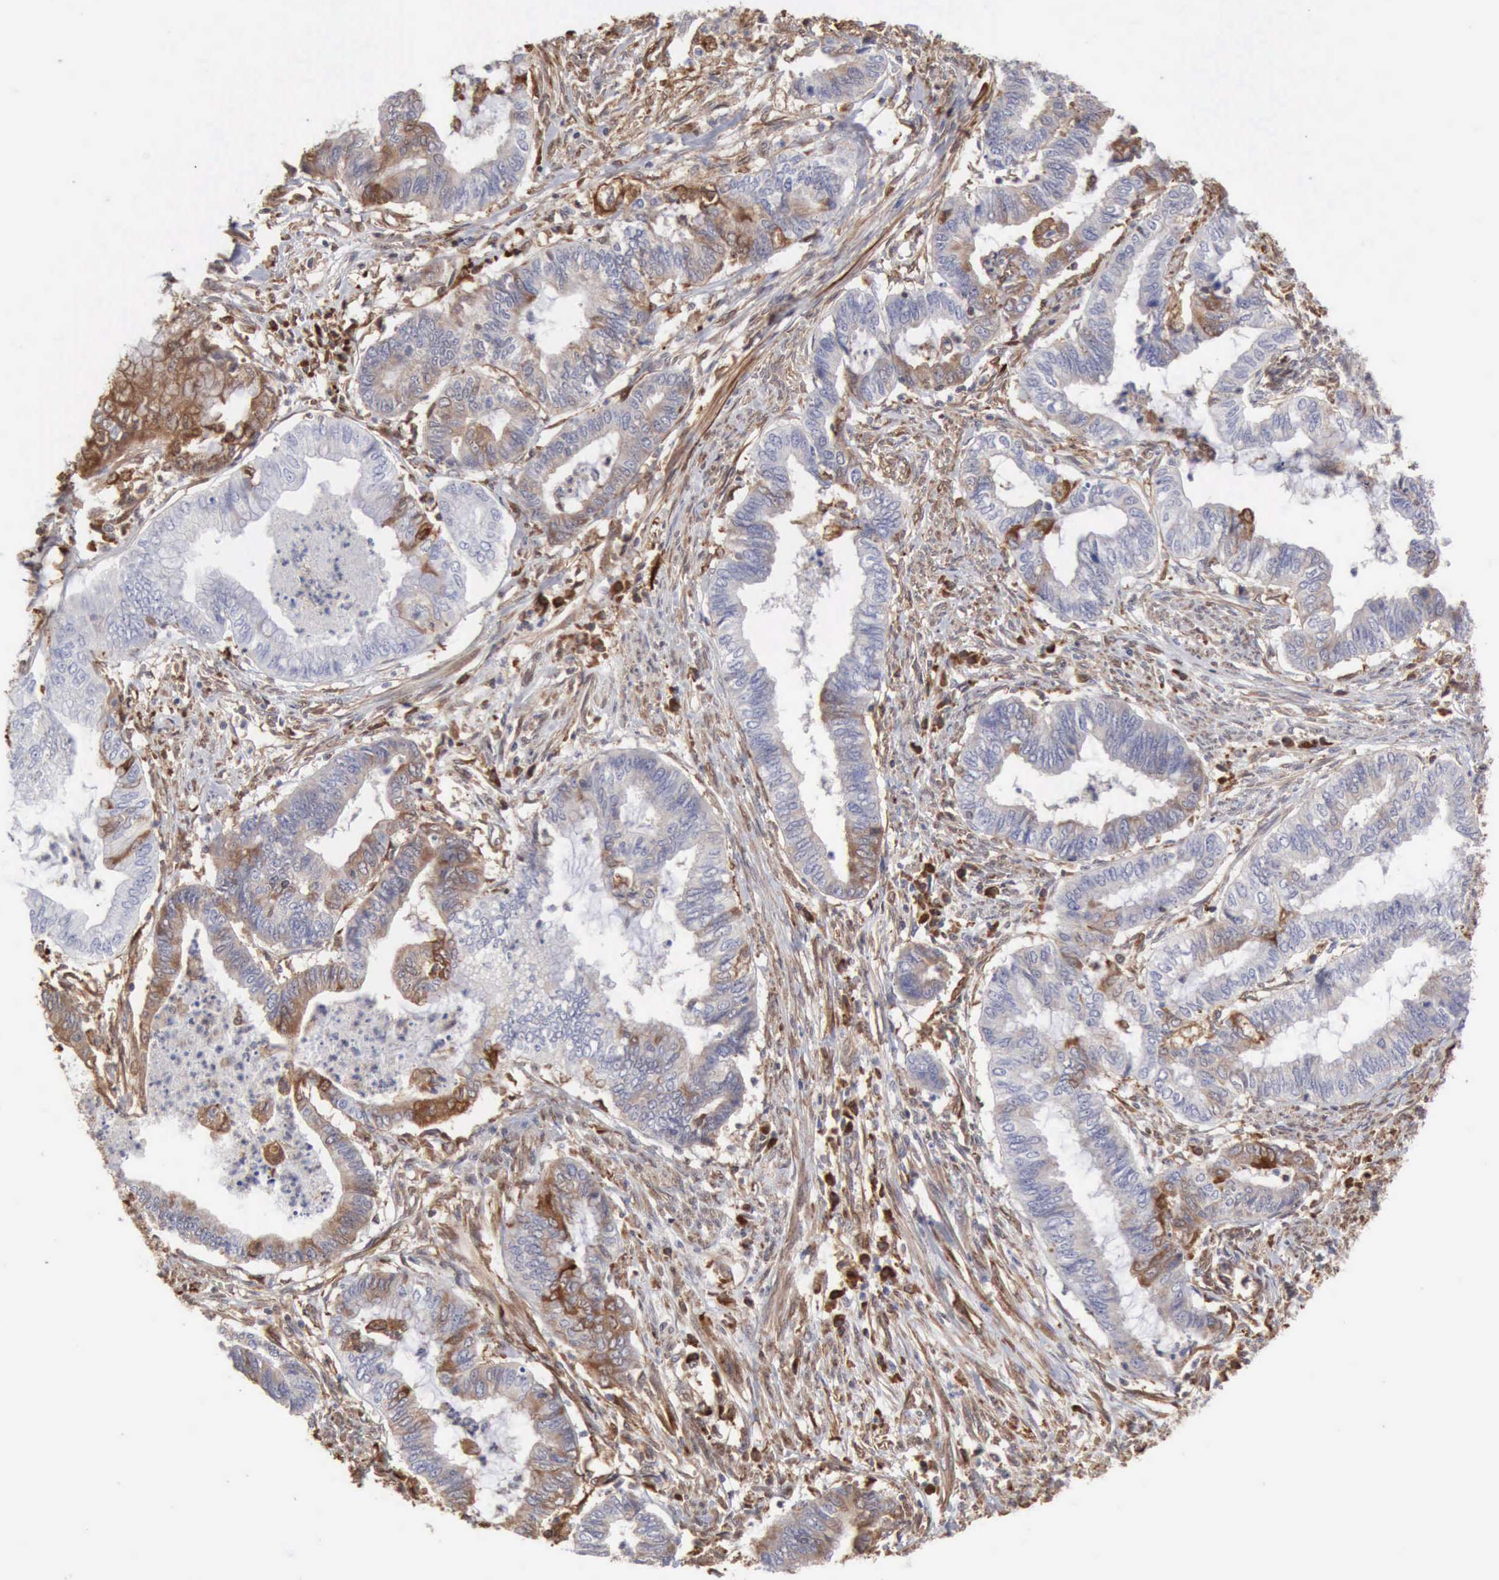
{"staining": {"intensity": "weak", "quantity": "<25%", "location": "cytoplasmic/membranous"}, "tissue": "endometrial cancer", "cell_type": "Tumor cells", "image_type": "cancer", "snomed": [{"axis": "morphology", "description": "Necrosis, NOS"}, {"axis": "morphology", "description": "Adenocarcinoma, NOS"}, {"axis": "topography", "description": "Endometrium"}], "caption": "IHC of human adenocarcinoma (endometrial) demonstrates no positivity in tumor cells.", "gene": "APOL2", "patient": {"sex": "female", "age": 79}}